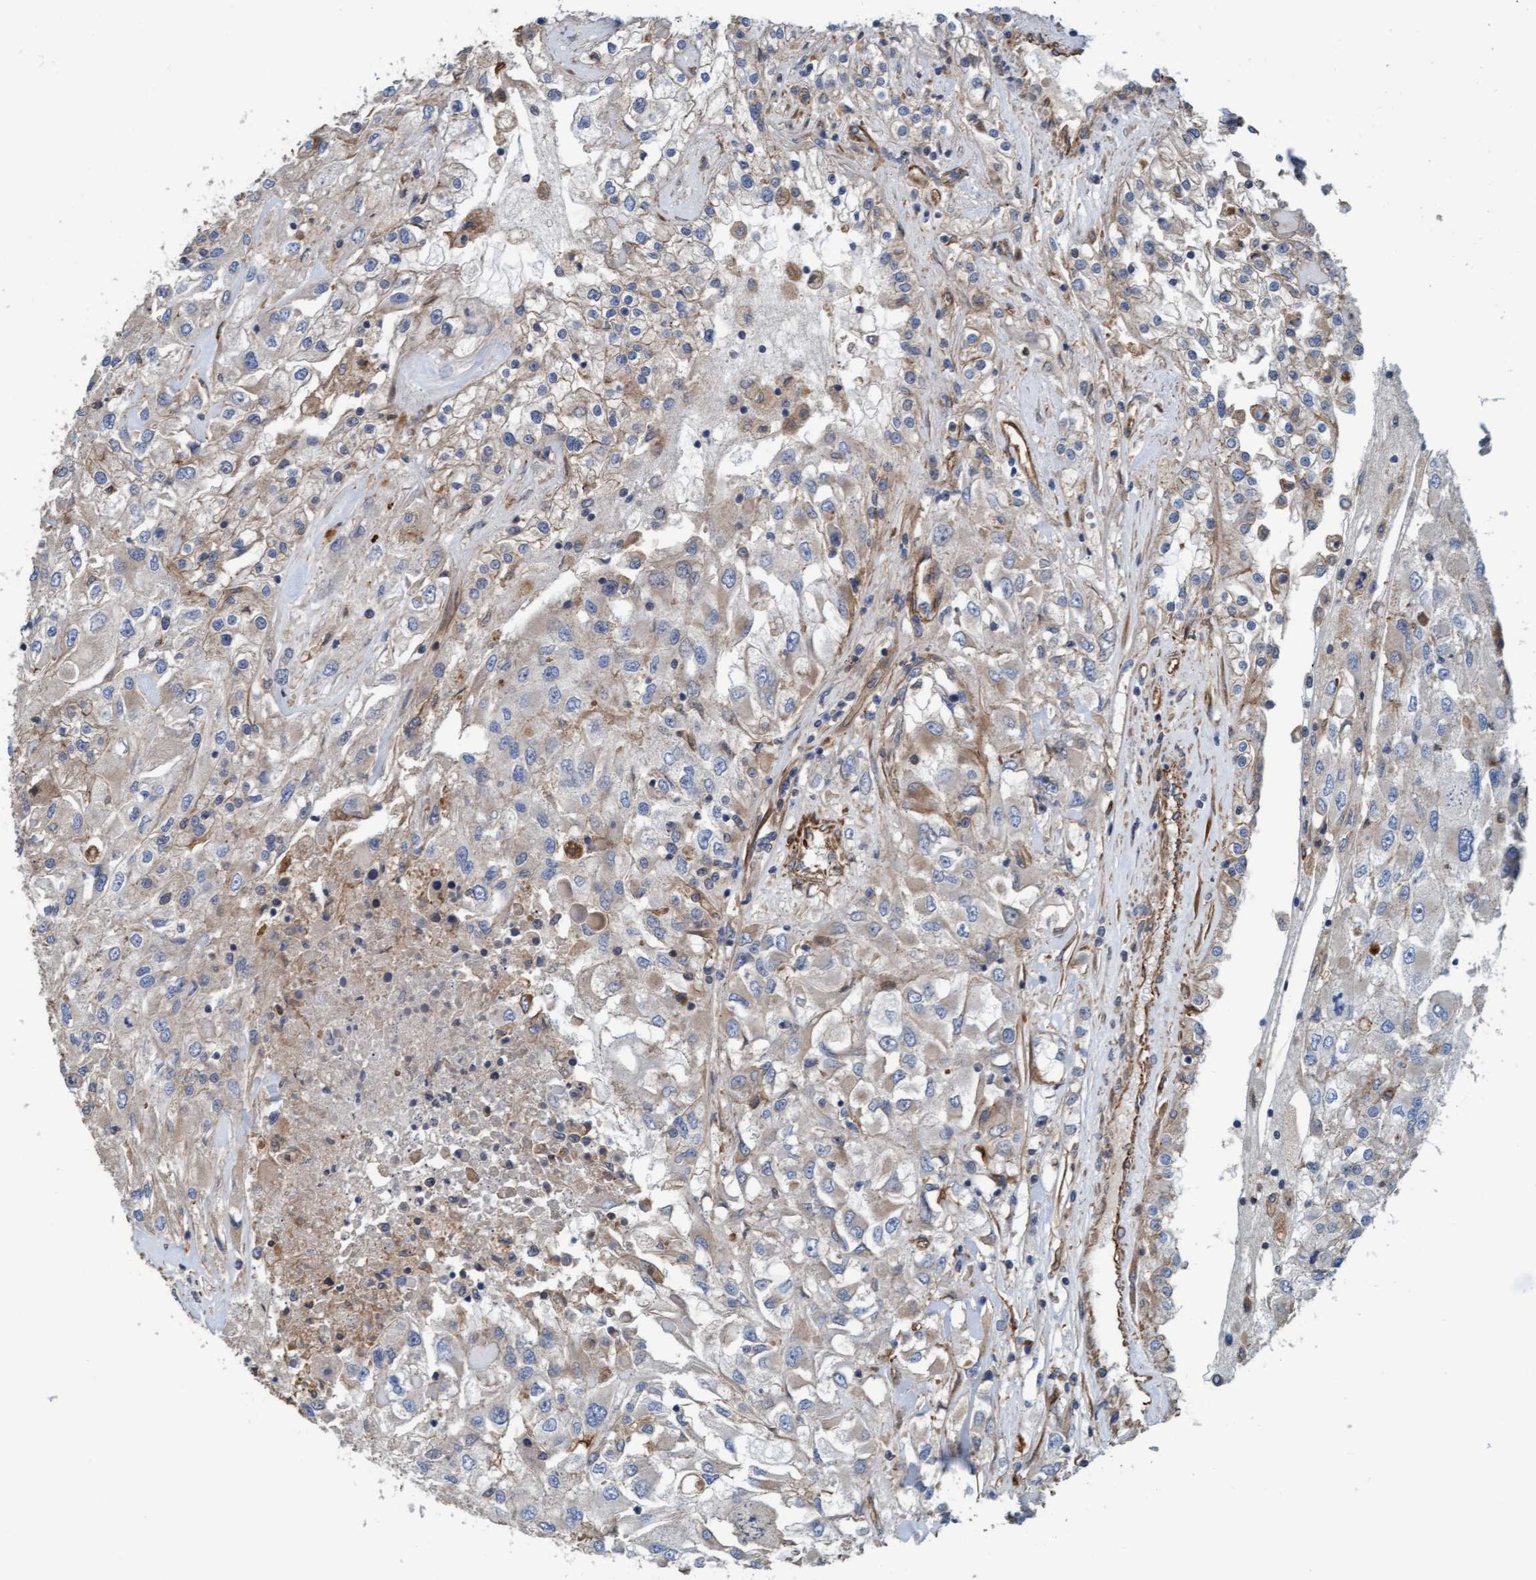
{"staining": {"intensity": "weak", "quantity": "<25%", "location": "cytoplasmic/membranous"}, "tissue": "renal cancer", "cell_type": "Tumor cells", "image_type": "cancer", "snomed": [{"axis": "morphology", "description": "Adenocarcinoma, NOS"}, {"axis": "topography", "description": "Kidney"}], "caption": "This is an IHC micrograph of renal cancer (adenocarcinoma). There is no staining in tumor cells.", "gene": "STXBP4", "patient": {"sex": "female", "age": 52}}